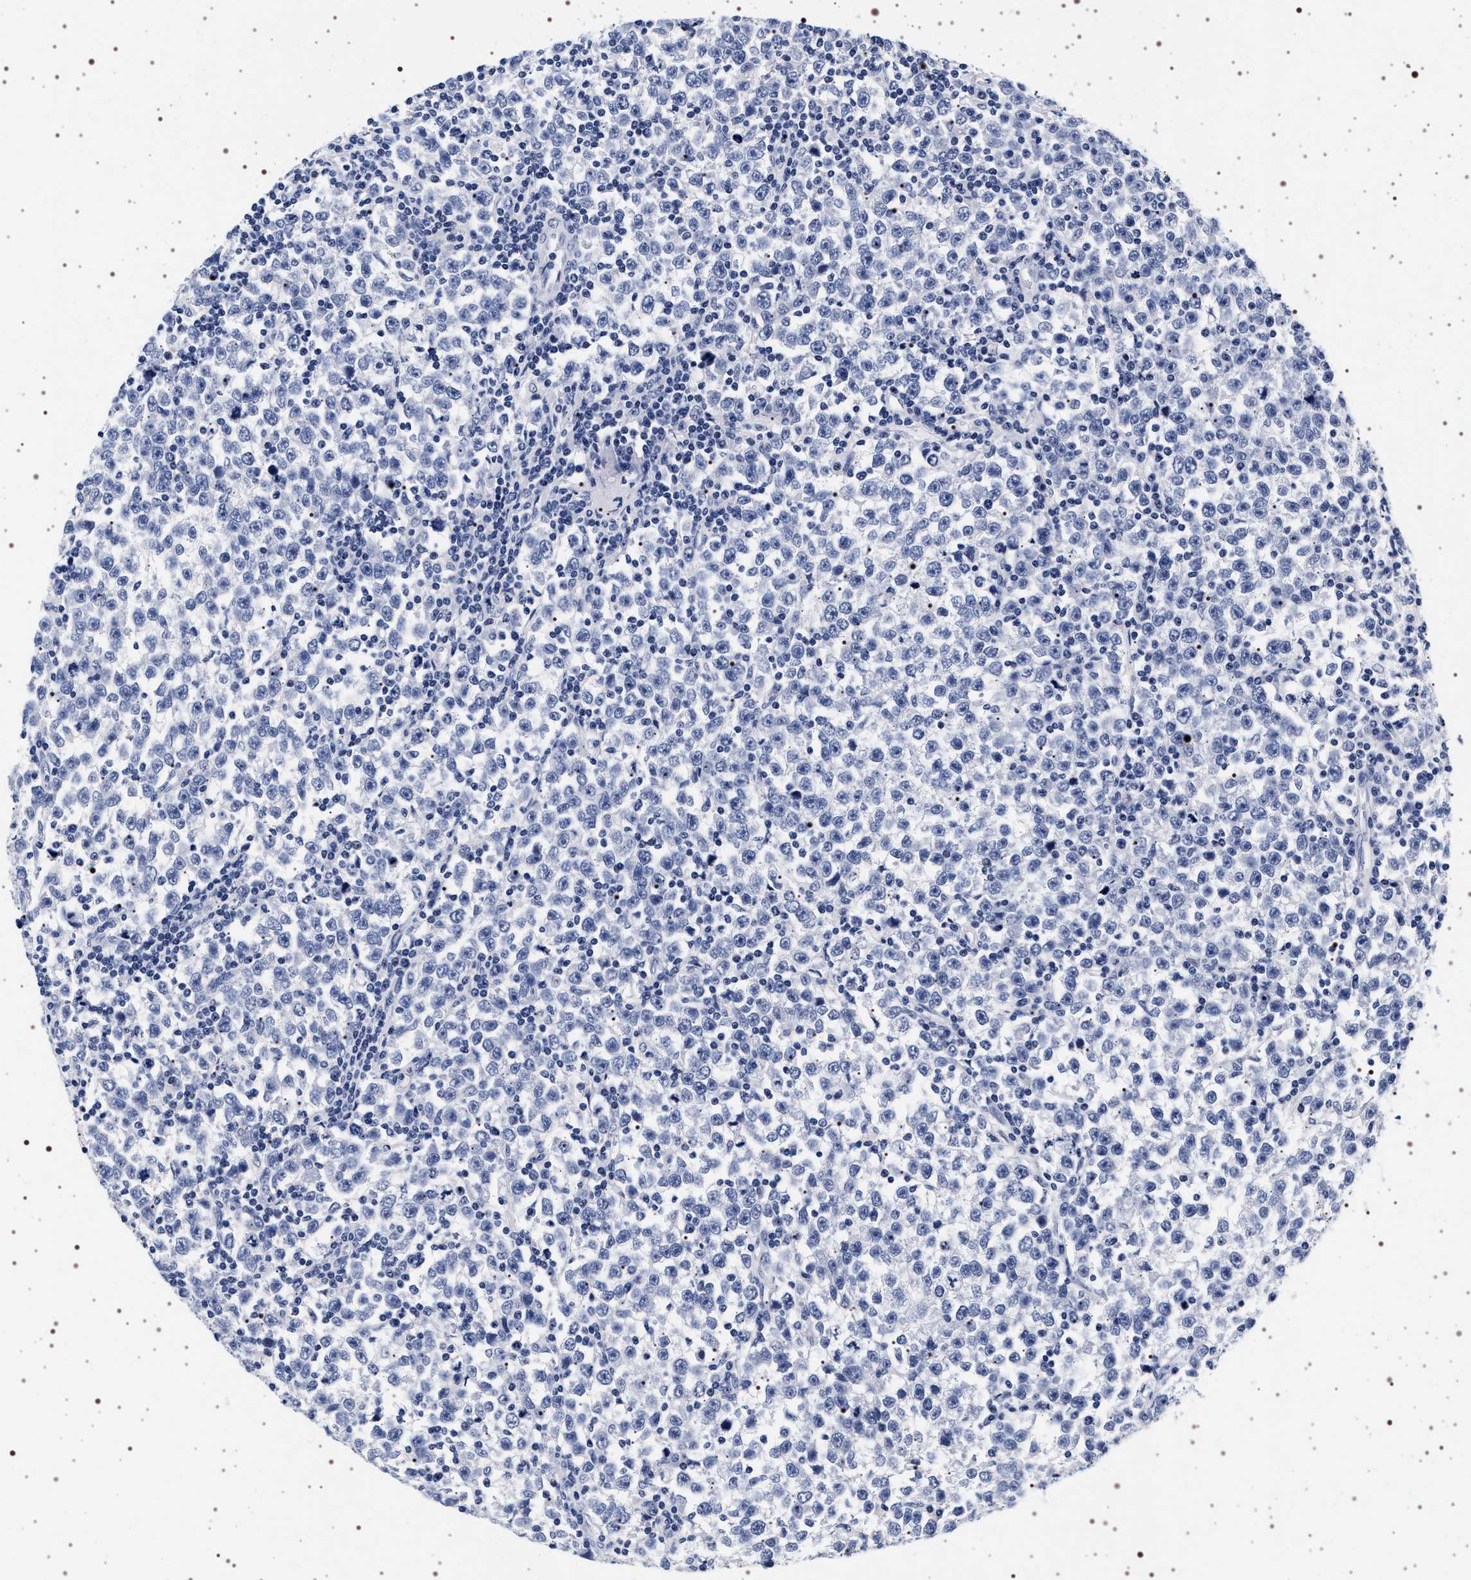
{"staining": {"intensity": "negative", "quantity": "none", "location": "none"}, "tissue": "testis cancer", "cell_type": "Tumor cells", "image_type": "cancer", "snomed": [{"axis": "morphology", "description": "Seminoma, NOS"}, {"axis": "topography", "description": "Testis"}], "caption": "Seminoma (testis) was stained to show a protein in brown. There is no significant positivity in tumor cells.", "gene": "SYN1", "patient": {"sex": "male", "age": 43}}